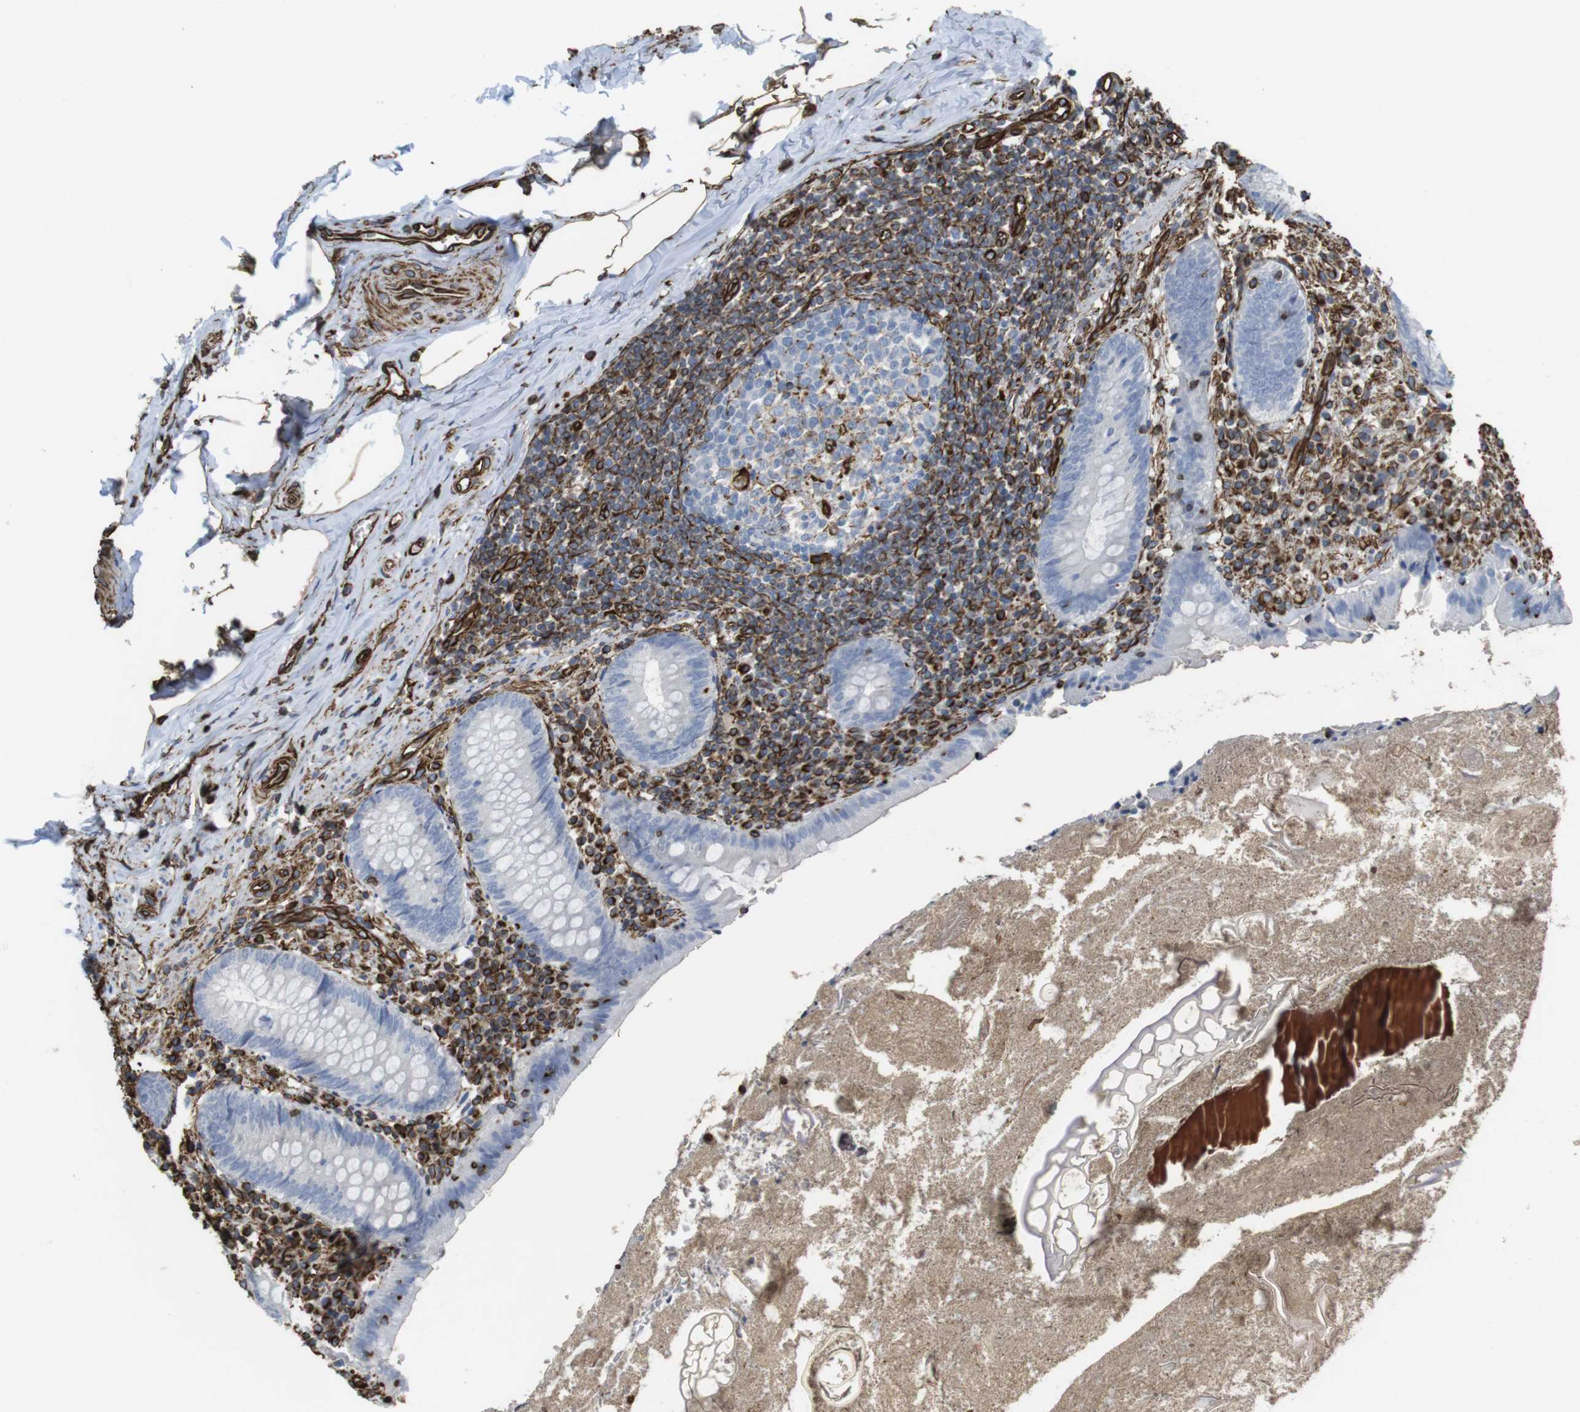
{"staining": {"intensity": "negative", "quantity": "none", "location": "none"}, "tissue": "appendix", "cell_type": "Glandular cells", "image_type": "normal", "snomed": [{"axis": "morphology", "description": "Normal tissue, NOS"}, {"axis": "topography", "description": "Appendix"}], "caption": "This is a image of immunohistochemistry (IHC) staining of benign appendix, which shows no staining in glandular cells. Nuclei are stained in blue.", "gene": "RALGPS1", "patient": {"sex": "male", "age": 52}}